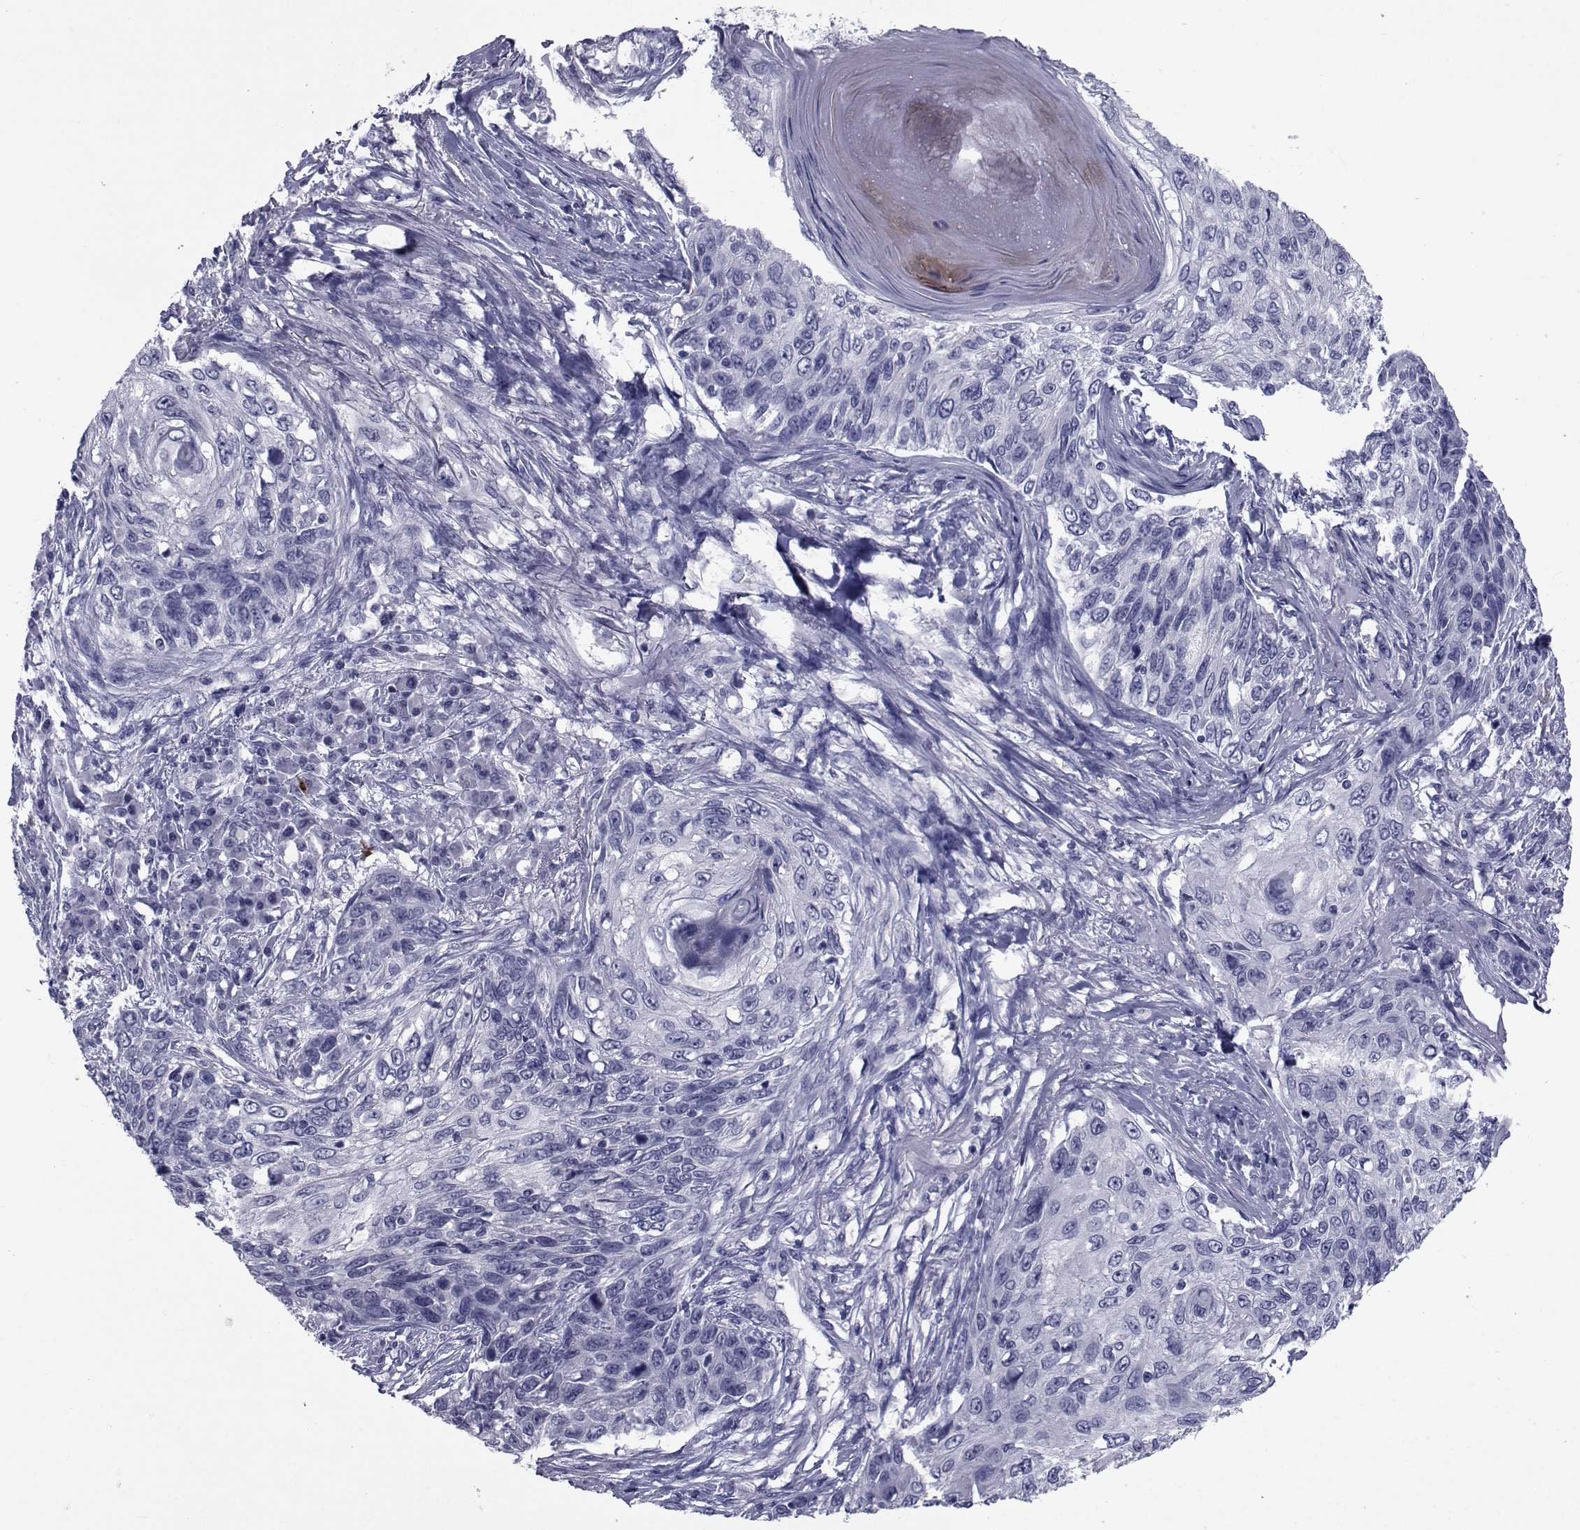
{"staining": {"intensity": "negative", "quantity": "none", "location": "none"}, "tissue": "skin cancer", "cell_type": "Tumor cells", "image_type": "cancer", "snomed": [{"axis": "morphology", "description": "Squamous cell carcinoma, NOS"}, {"axis": "topography", "description": "Skin"}], "caption": "Squamous cell carcinoma (skin) was stained to show a protein in brown. There is no significant expression in tumor cells.", "gene": "SEMA5B", "patient": {"sex": "male", "age": 92}}